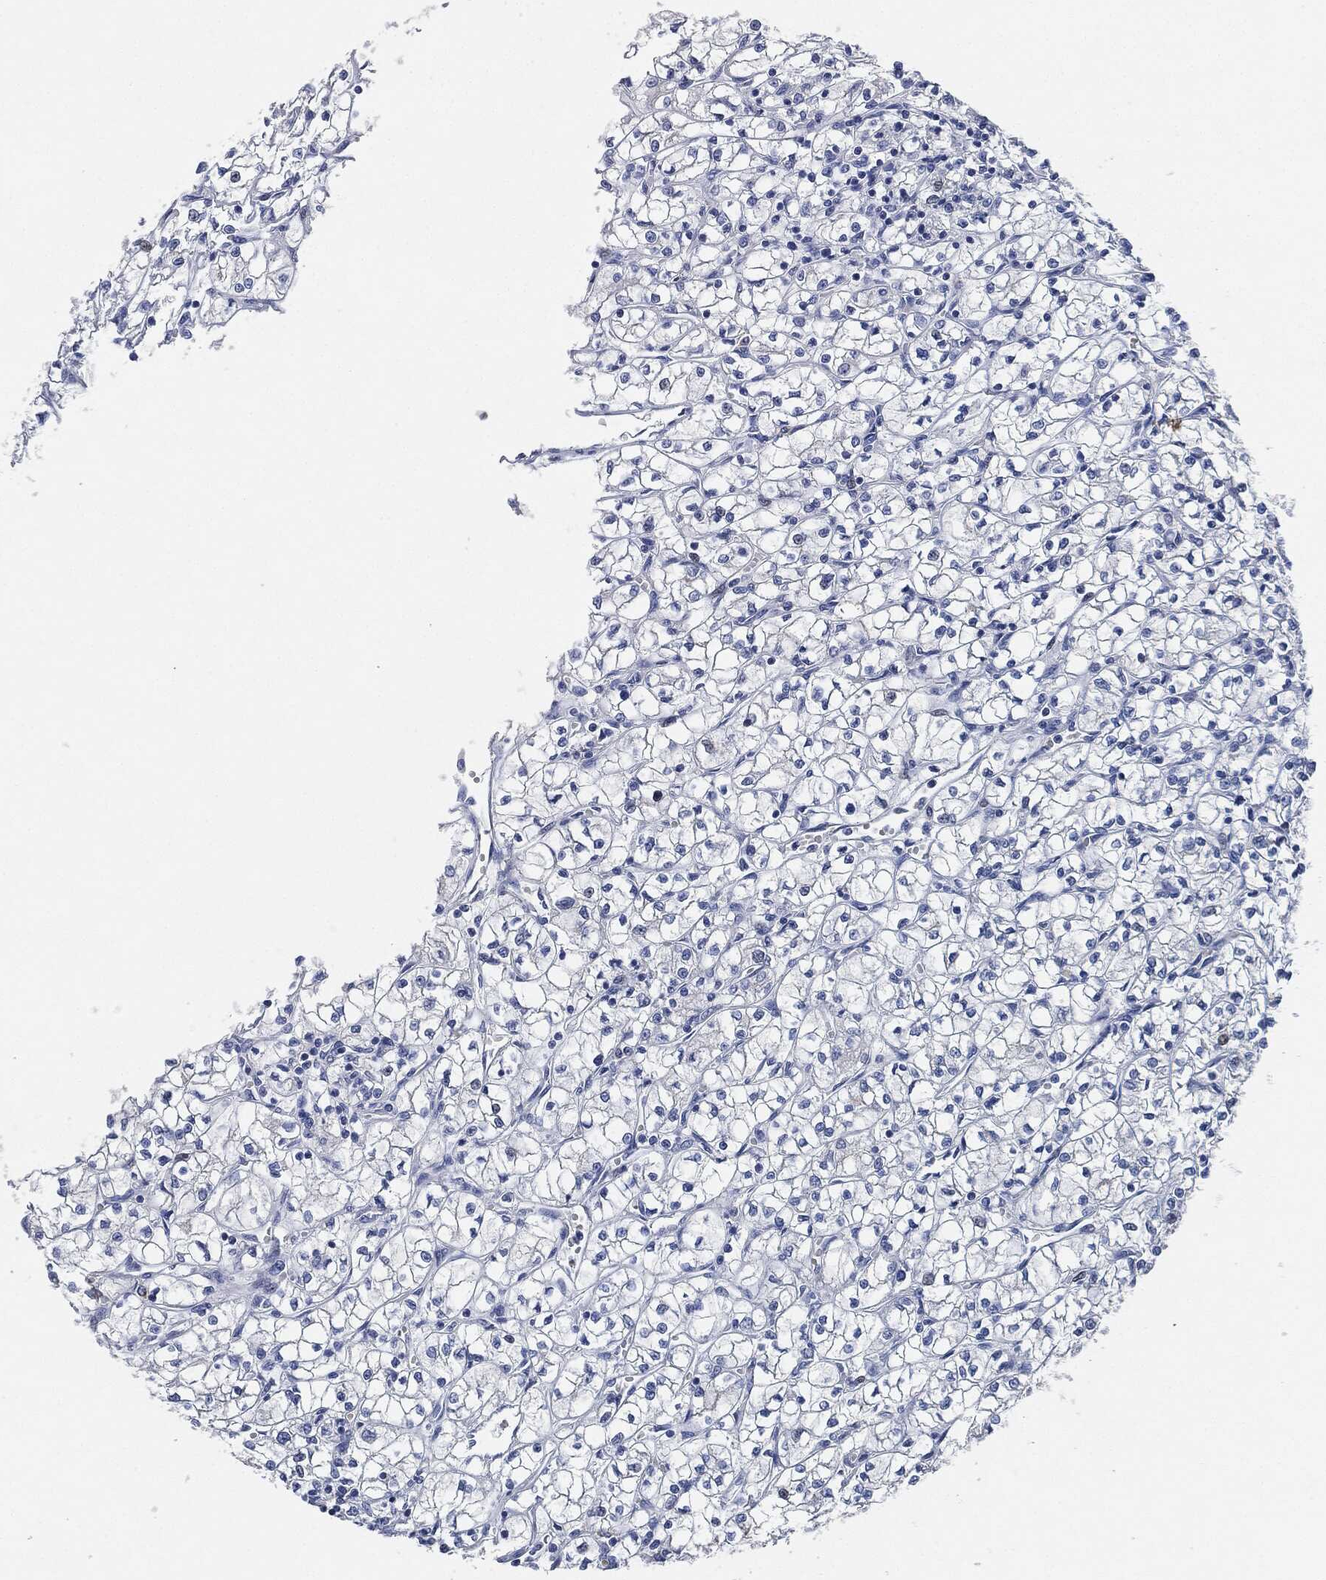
{"staining": {"intensity": "negative", "quantity": "none", "location": "none"}, "tissue": "renal cancer", "cell_type": "Tumor cells", "image_type": "cancer", "snomed": [{"axis": "morphology", "description": "Adenocarcinoma, NOS"}, {"axis": "topography", "description": "Kidney"}], "caption": "Tumor cells are negative for protein expression in human renal adenocarcinoma. (DAB immunohistochemistry (IHC) with hematoxylin counter stain).", "gene": "NTRK1", "patient": {"sex": "female", "age": 64}}